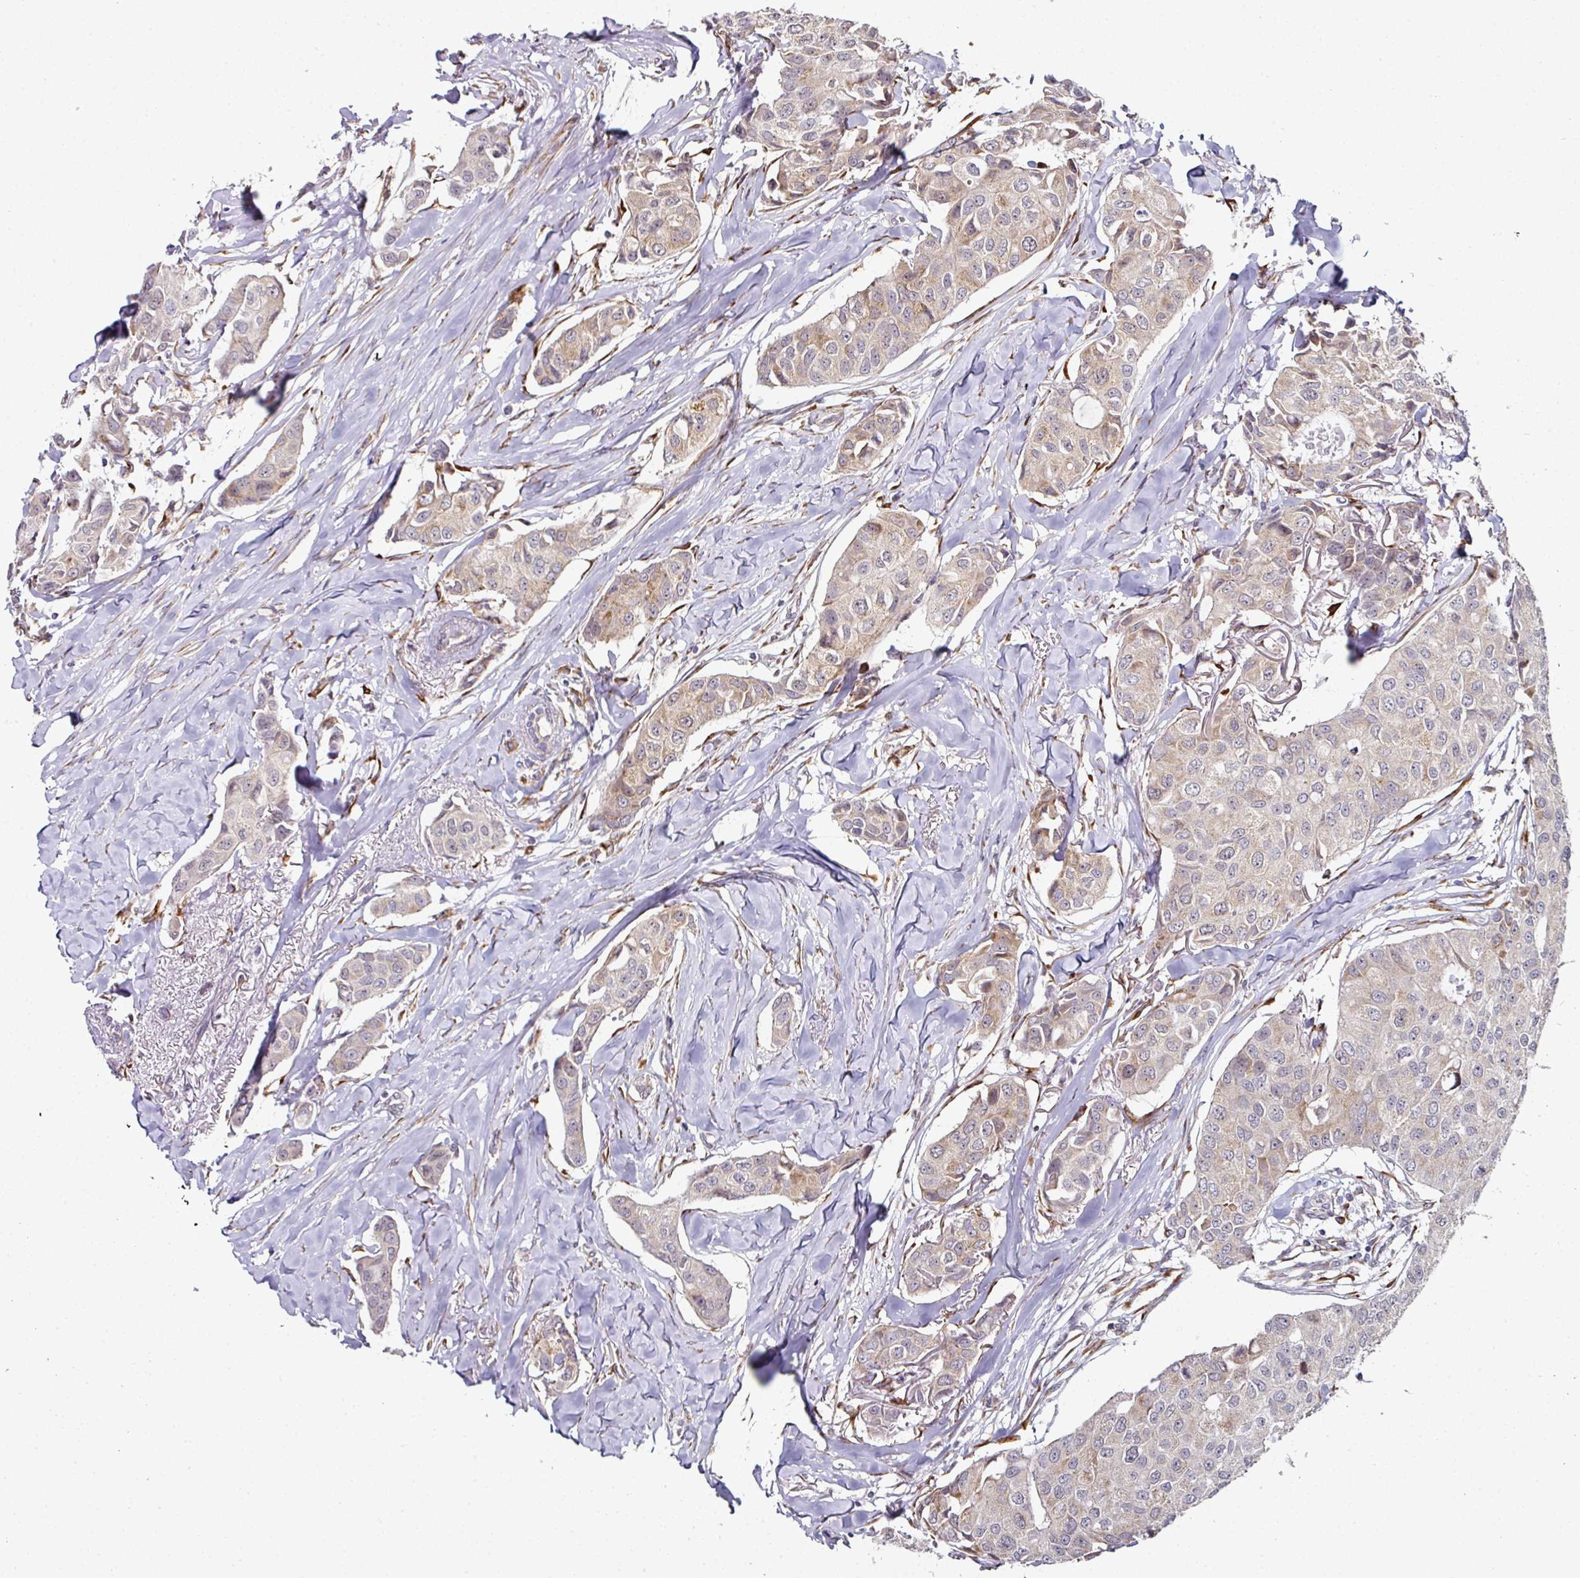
{"staining": {"intensity": "weak", "quantity": "25%-75%", "location": "cytoplasmic/membranous"}, "tissue": "breast cancer", "cell_type": "Tumor cells", "image_type": "cancer", "snomed": [{"axis": "morphology", "description": "Duct carcinoma"}, {"axis": "topography", "description": "Breast"}], "caption": "An image showing weak cytoplasmic/membranous positivity in approximately 25%-75% of tumor cells in breast invasive ductal carcinoma, as visualized by brown immunohistochemical staining.", "gene": "APOLD1", "patient": {"sex": "female", "age": 80}}